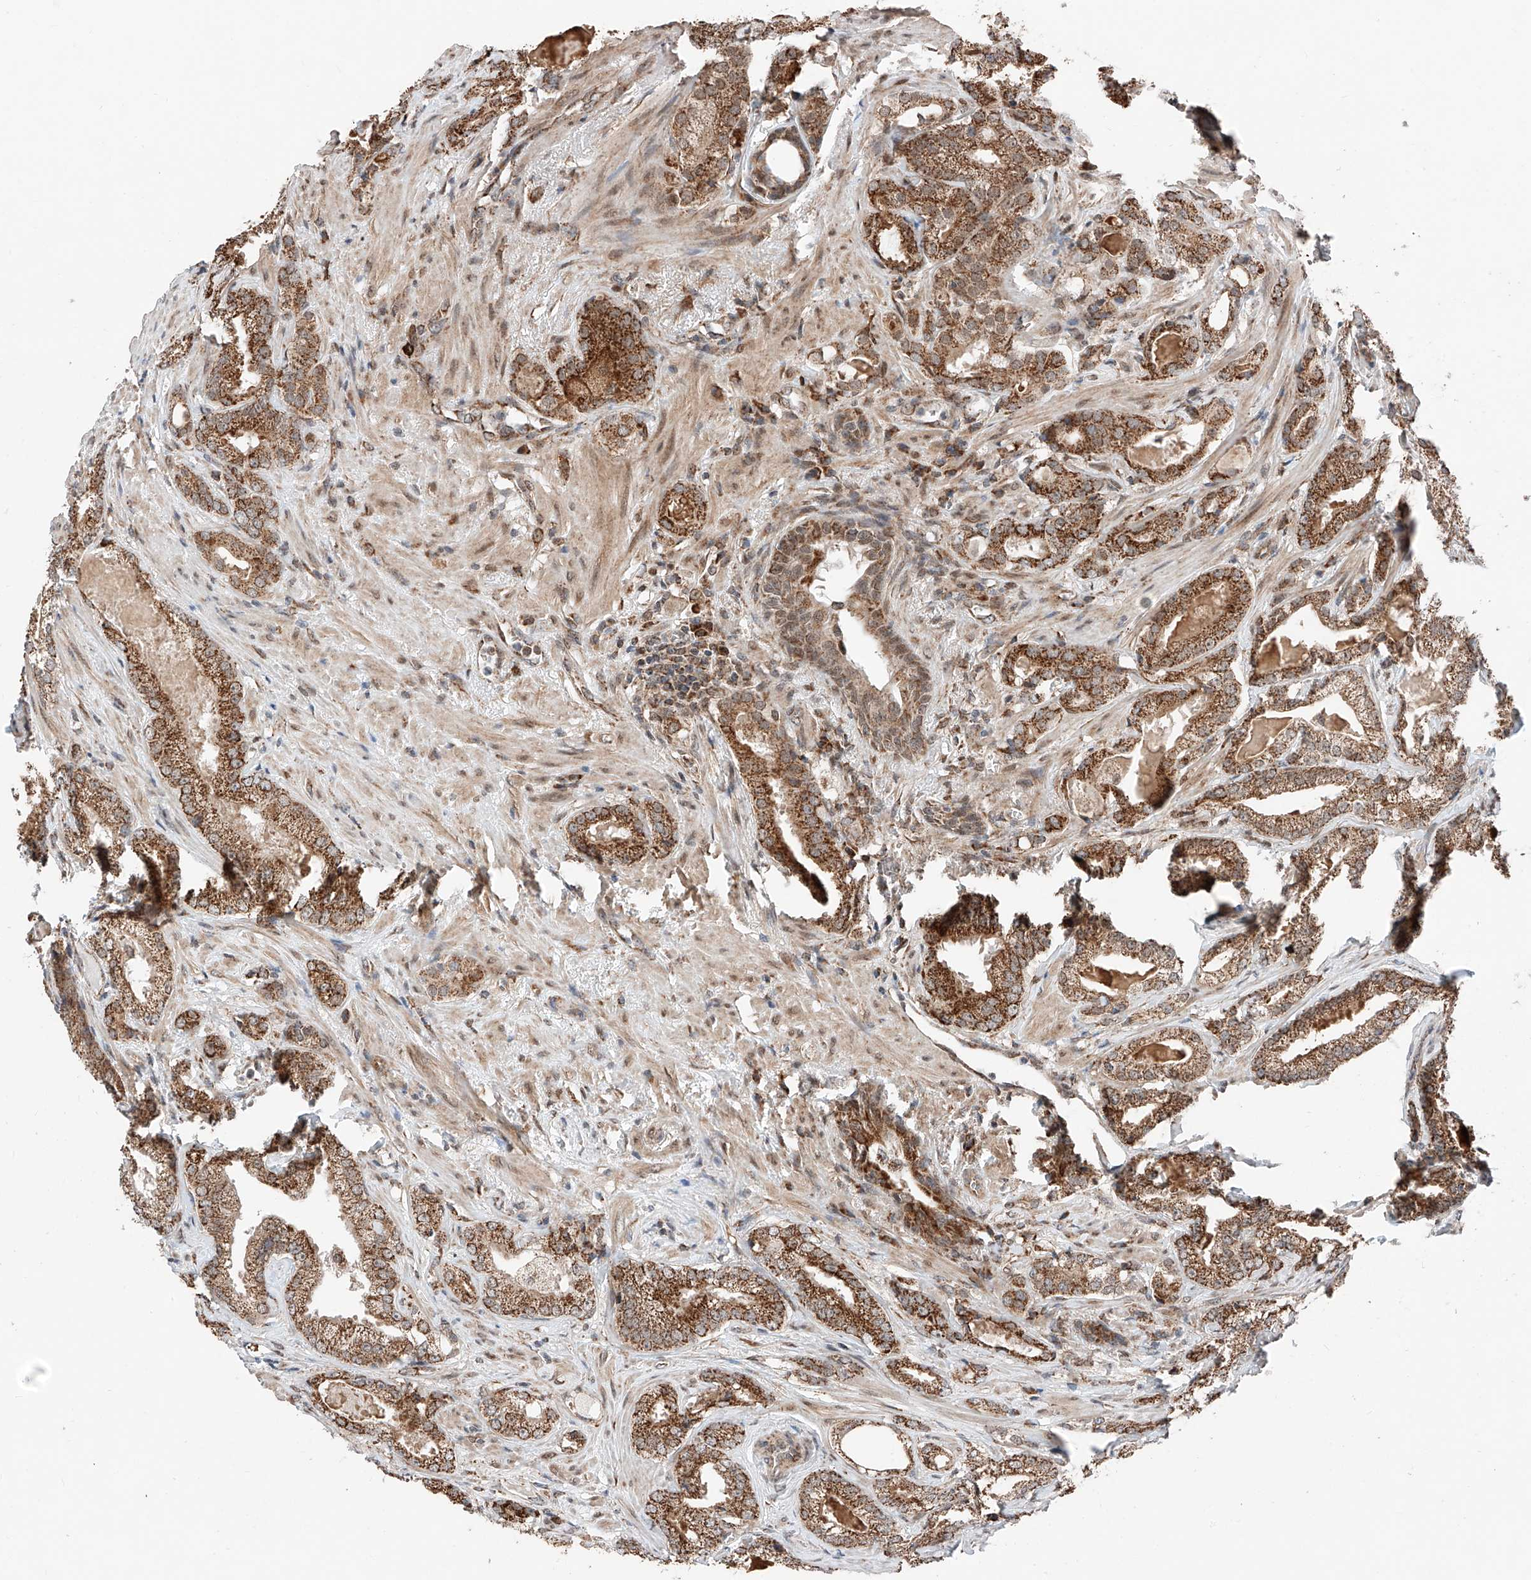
{"staining": {"intensity": "strong", "quantity": ">75%", "location": "cytoplasmic/membranous"}, "tissue": "prostate cancer", "cell_type": "Tumor cells", "image_type": "cancer", "snomed": [{"axis": "morphology", "description": "Normal morphology"}, {"axis": "morphology", "description": "Adenocarcinoma, Low grade"}, {"axis": "topography", "description": "Prostate"}], "caption": "Immunohistochemistry (IHC) of human prostate cancer (low-grade adenocarcinoma) shows high levels of strong cytoplasmic/membranous positivity in about >75% of tumor cells. (DAB (3,3'-diaminobenzidine) IHC with brightfield microscopy, high magnification).", "gene": "ZSCAN29", "patient": {"sex": "male", "age": 72}}